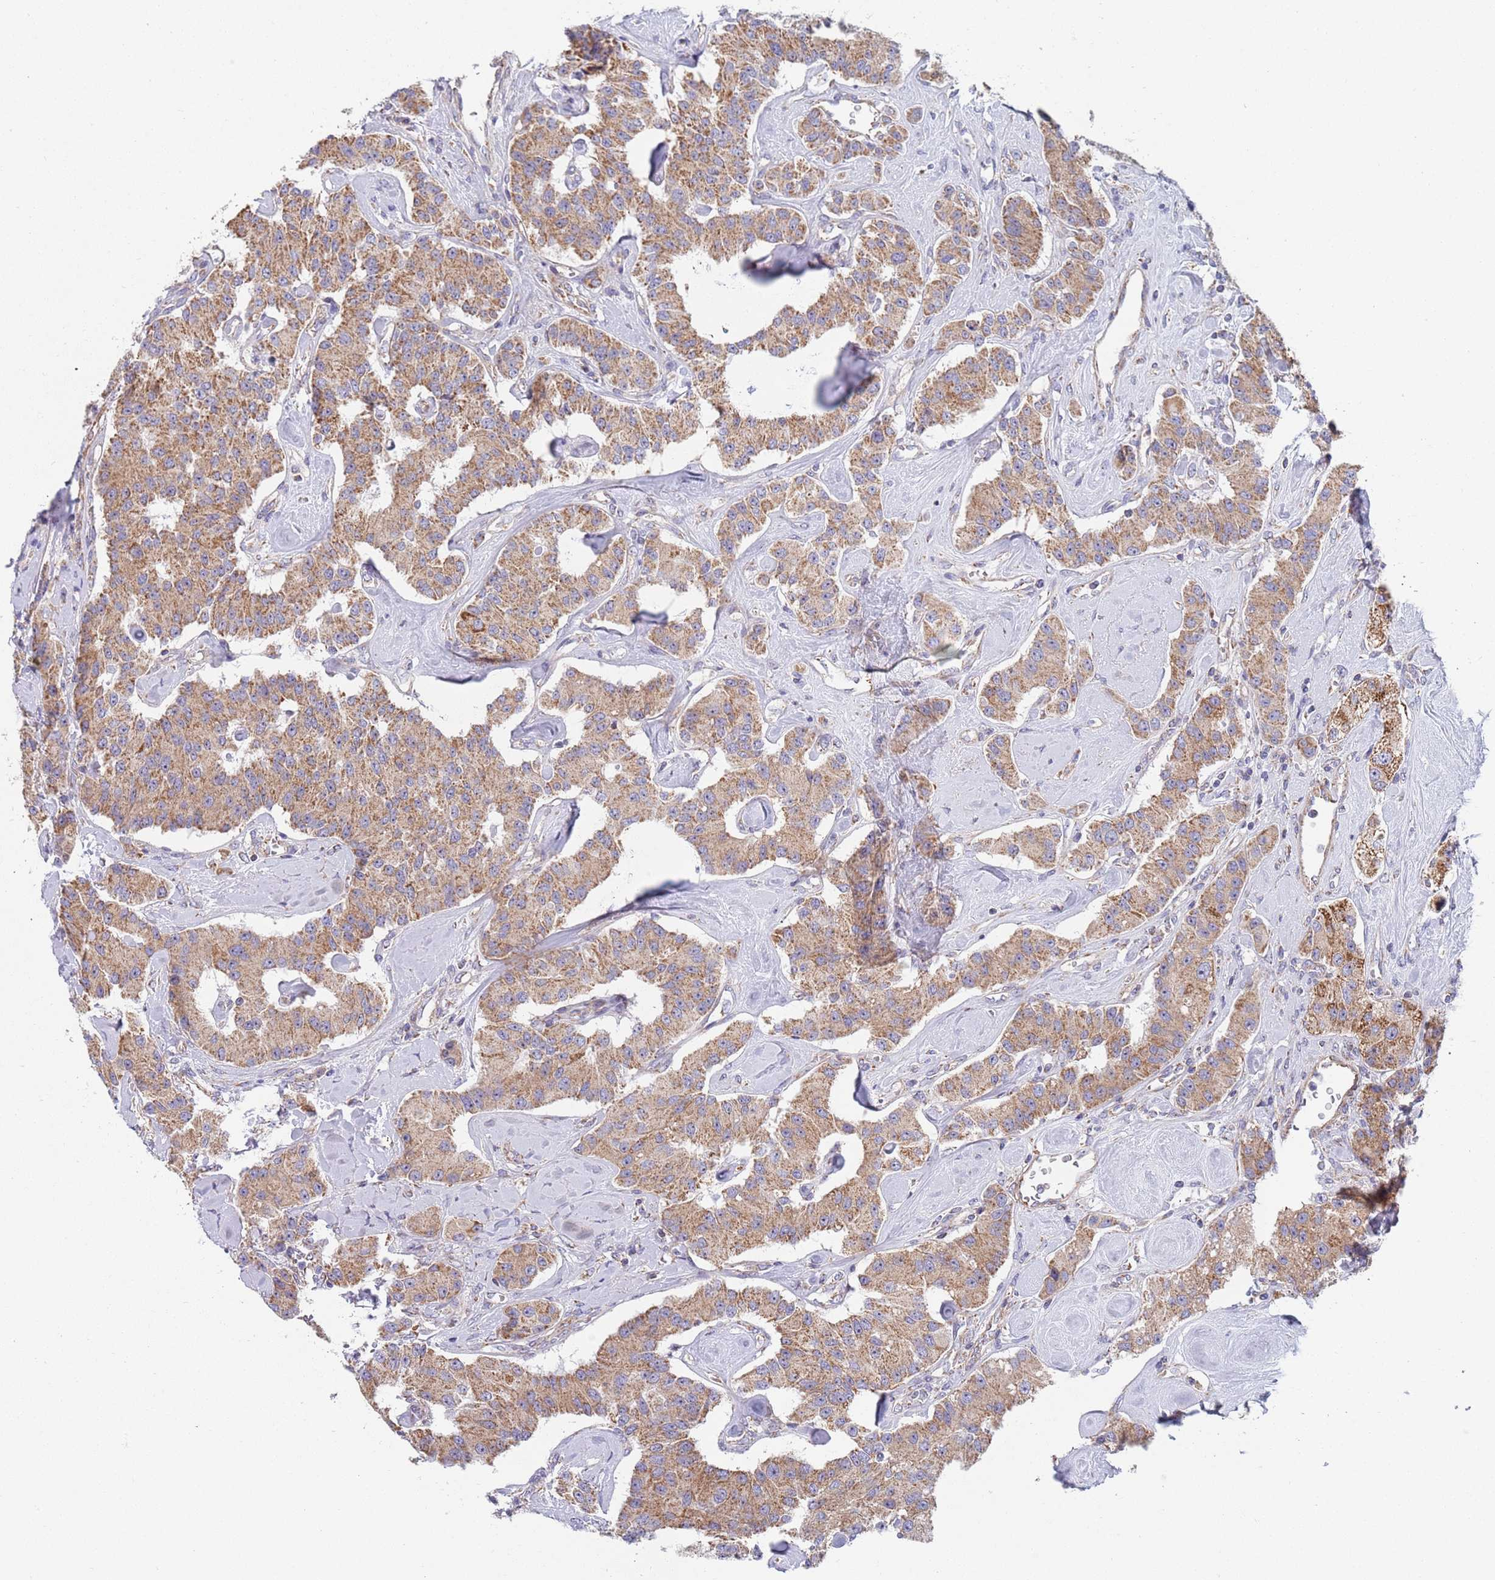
{"staining": {"intensity": "moderate", "quantity": ">75%", "location": "cytoplasmic/membranous"}, "tissue": "carcinoid", "cell_type": "Tumor cells", "image_type": "cancer", "snomed": [{"axis": "morphology", "description": "Carcinoid, malignant, NOS"}, {"axis": "topography", "description": "Pancreas"}], "caption": "Carcinoid (malignant) stained for a protein exhibits moderate cytoplasmic/membranous positivity in tumor cells.", "gene": "PWWP3A", "patient": {"sex": "male", "age": 41}}